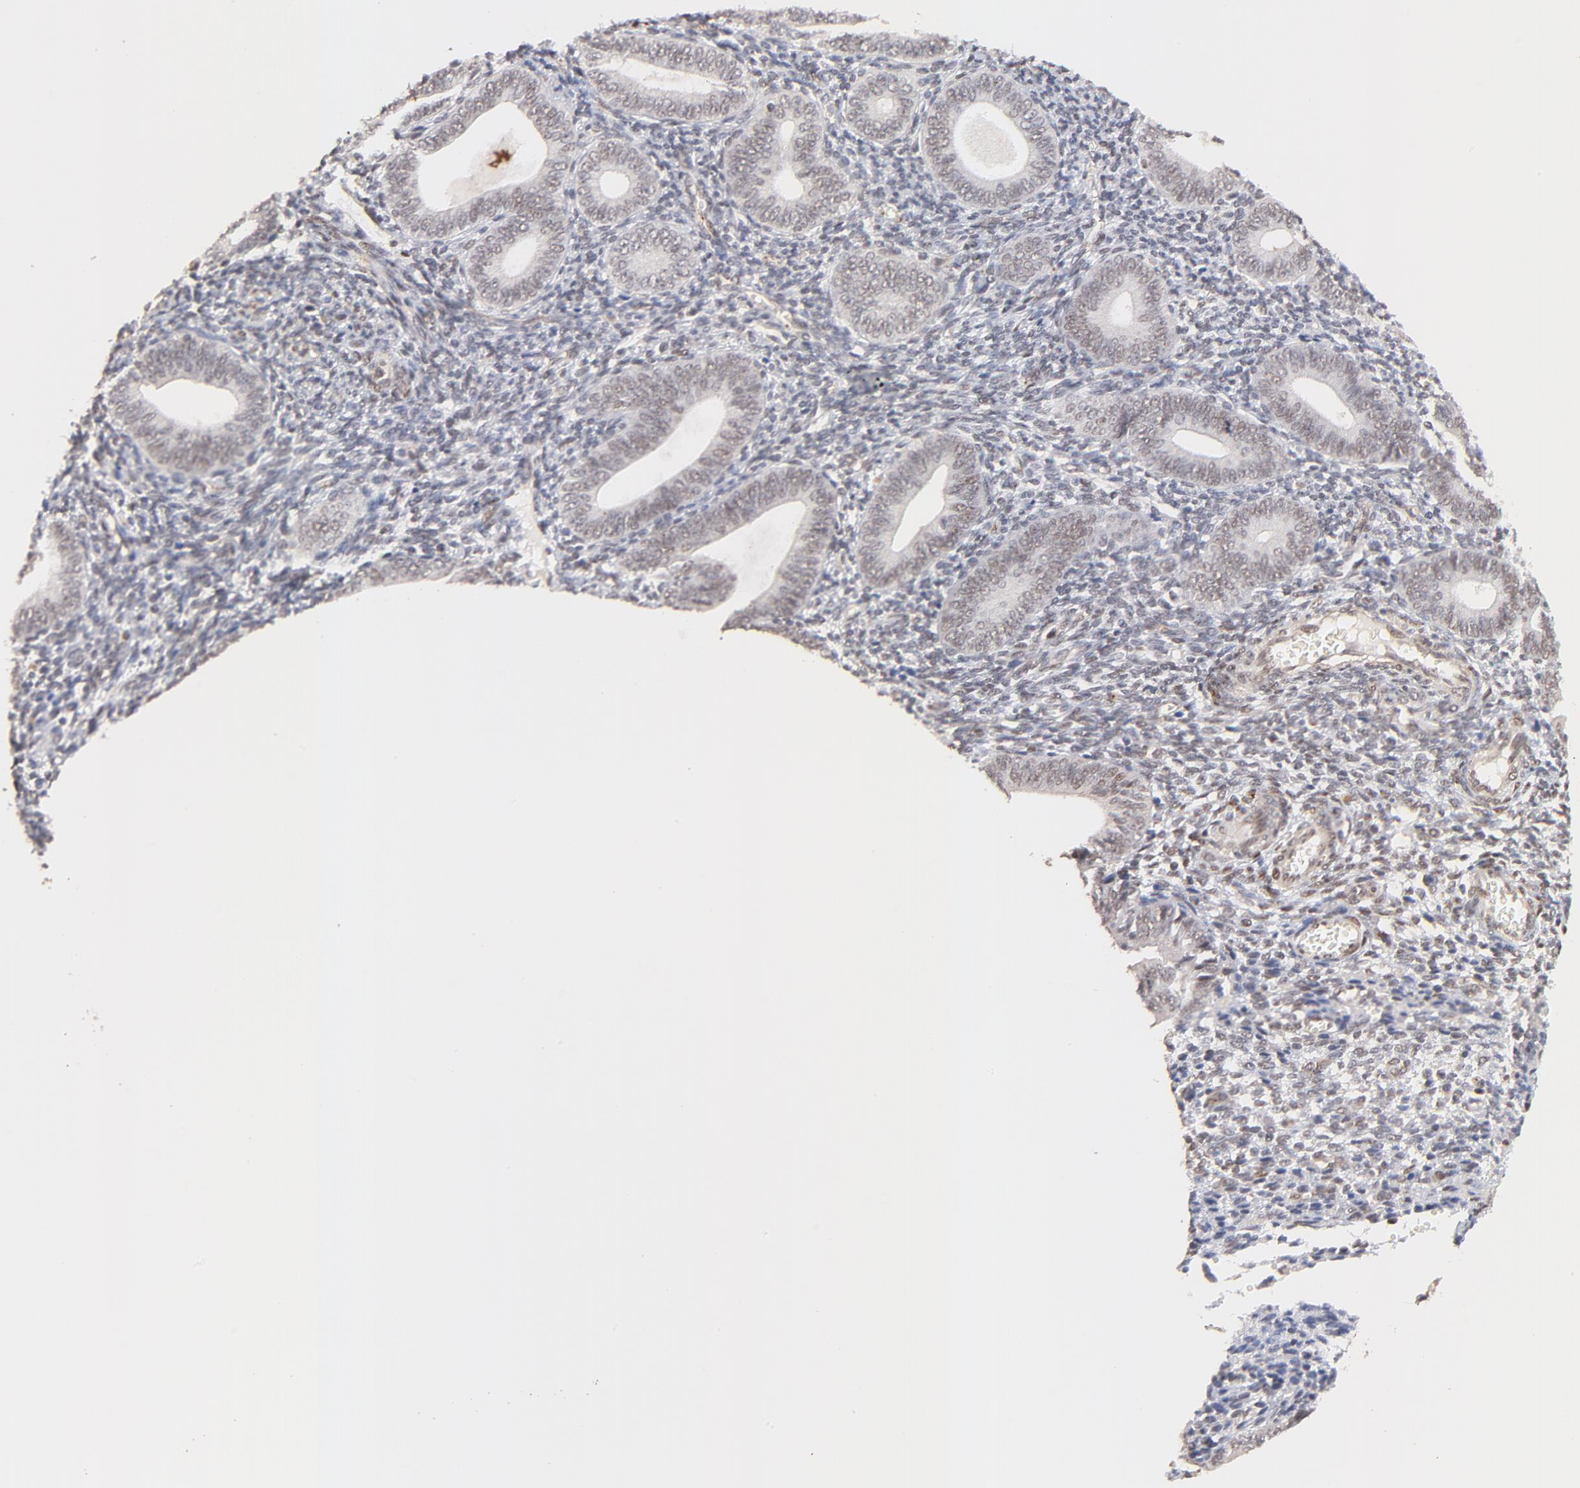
{"staining": {"intensity": "weak", "quantity": "25%-75%", "location": "nuclear"}, "tissue": "endometrium", "cell_type": "Cells in endometrial stroma", "image_type": "normal", "snomed": [{"axis": "morphology", "description": "Normal tissue, NOS"}, {"axis": "topography", "description": "Uterus"}, {"axis": "topography", "description": "Endometrium"}], "caption": "High-power microscopy captured an immunohistochemistry (IHC) photomicrograph of unremarkable endometrium, revealing weak nuclear staining in about 25%-75% of cells in endometrial stroma. (DAB (3,3'-diaminobenzidine) IHC with brightfield microscopy, high magnification).", "gene": "ZFP92", "patient": {"sex": "female", "age": 33}}